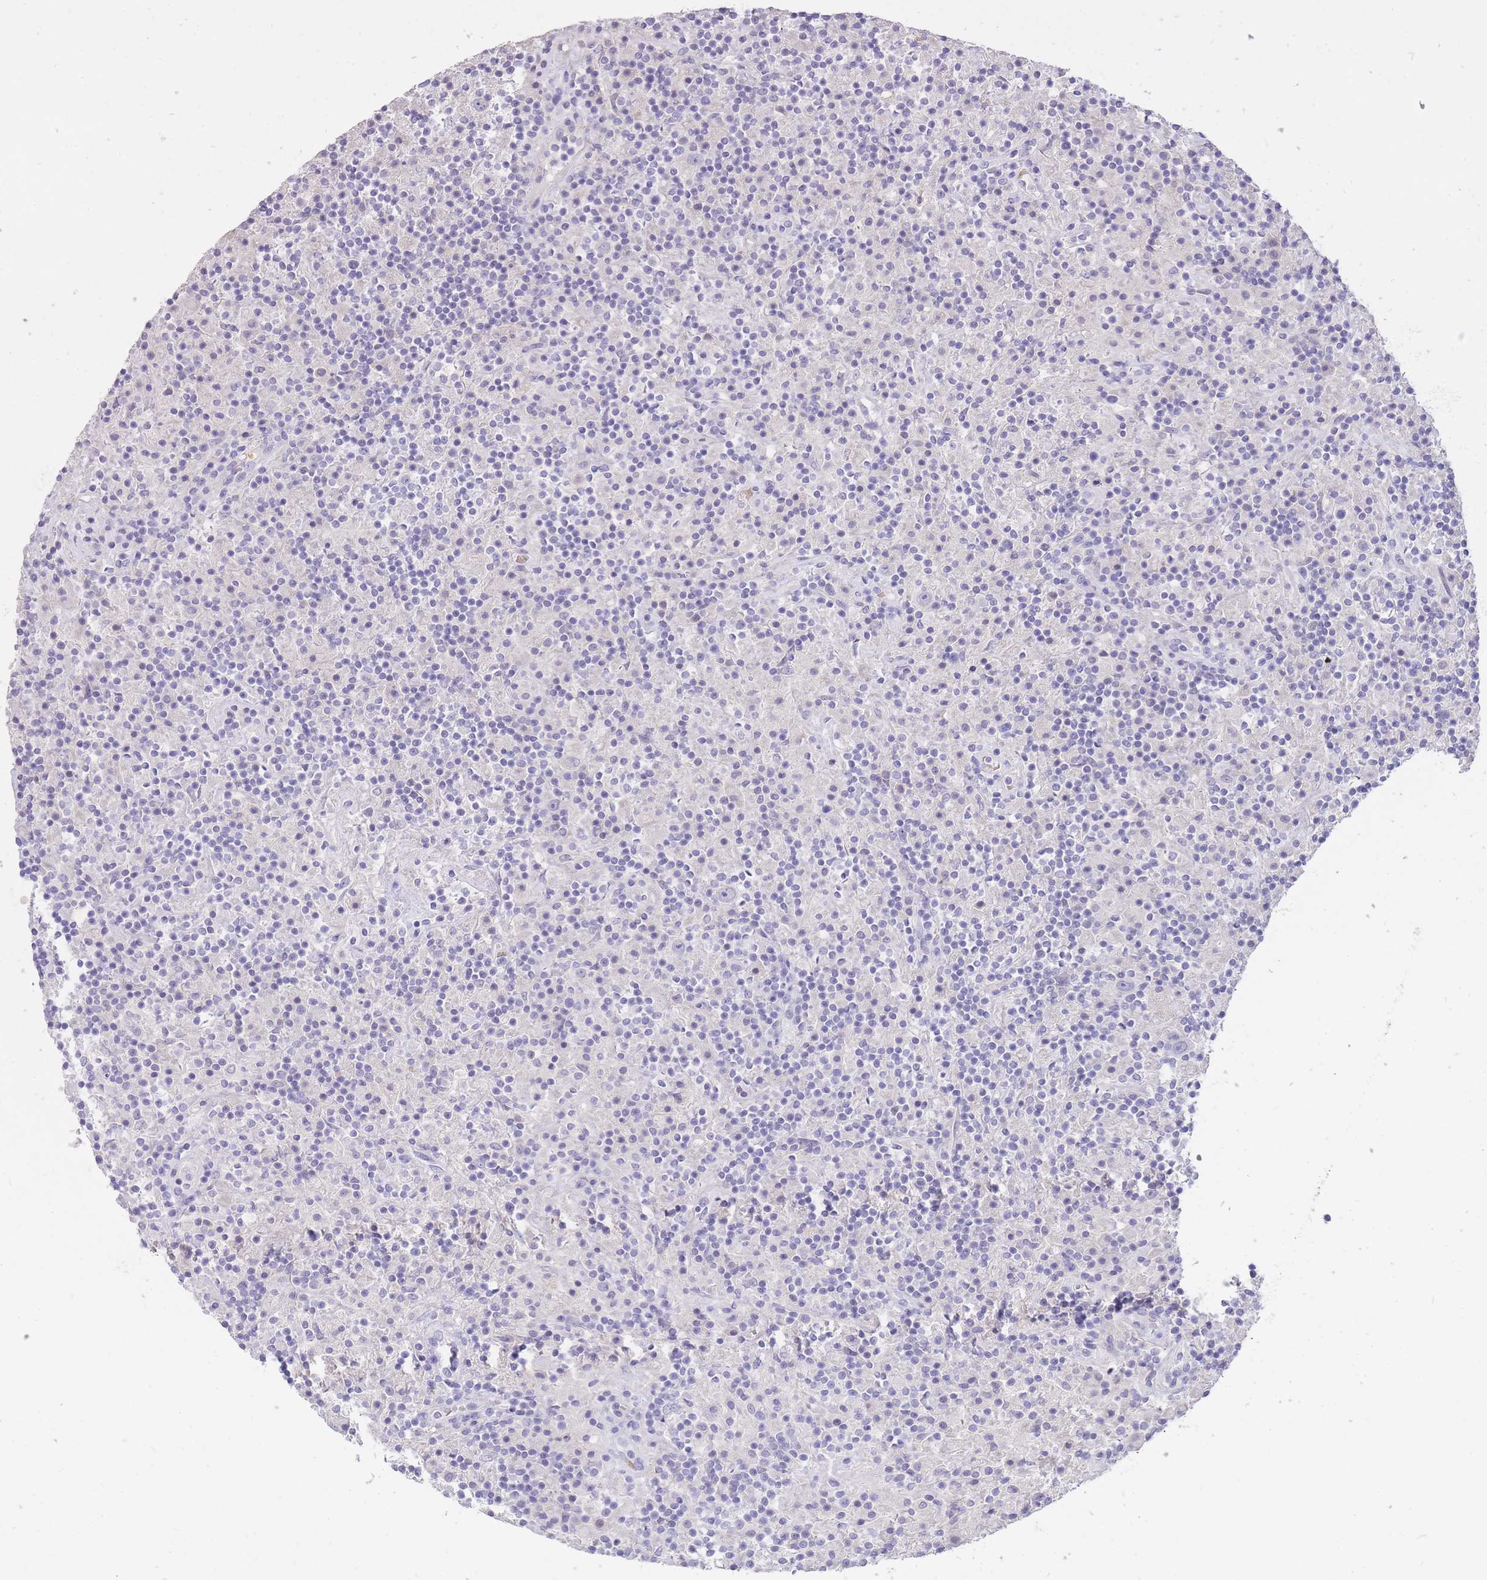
{"staining": {"intensity": "negative", "quantity": "none", "location": "none"}, "tissue": "lymphoma", "cell_type": "Tumor cells", "image_type": "cancer", "snomed": [{"axis": "morphology", "description": "Hodgkin's disease, NOS"}, {"axis": "topography", "description": "Lymph node"}], "caption": "There is no significant expression in tumor cells of lymphoma.", "gene": "FRG2C", "patient": {"sex": "male", "age": 70}}